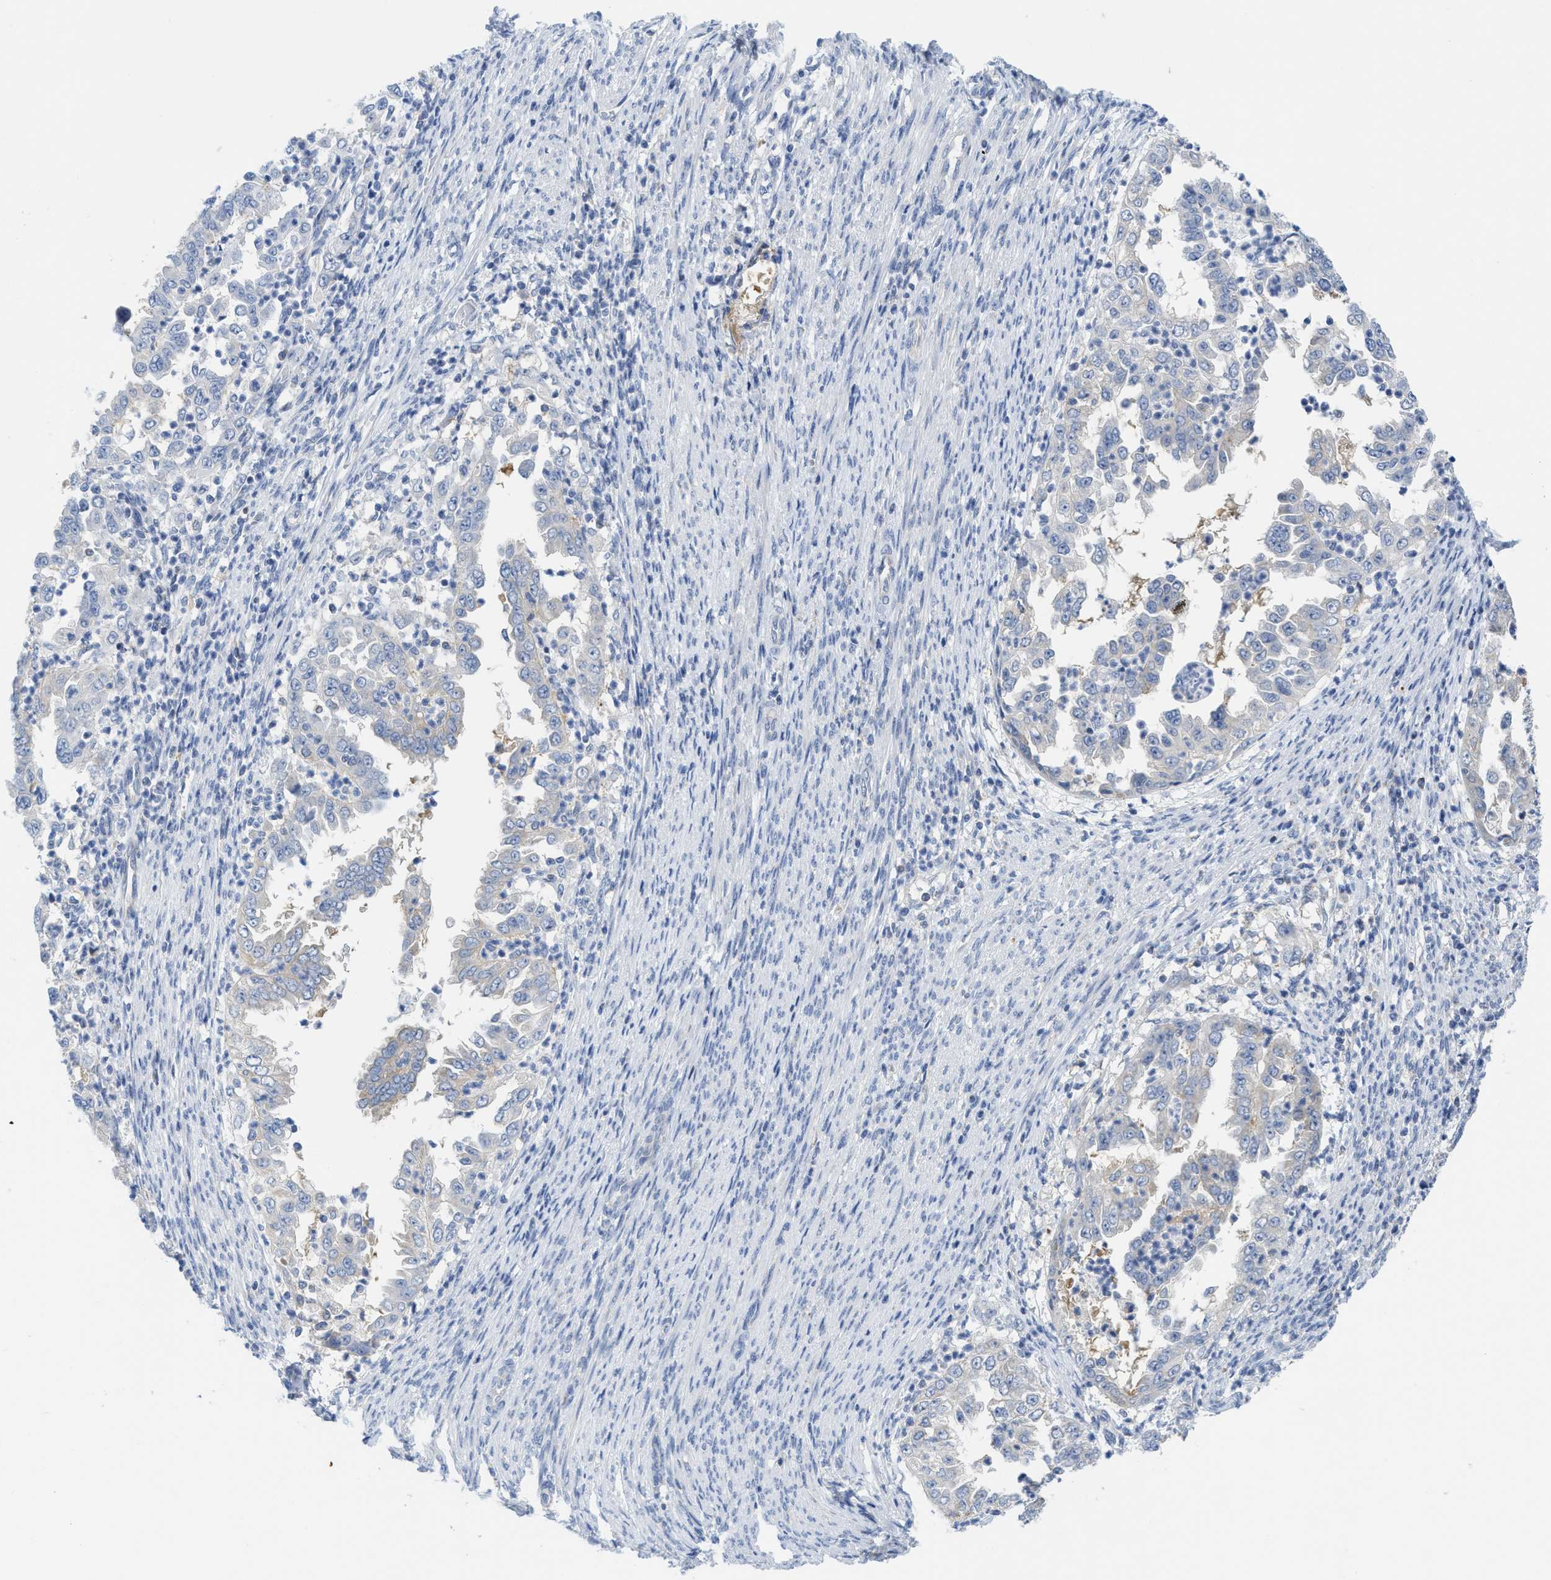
{"staining": {"intensity": "negative", "quantity": "none", "location": "none"}, "tissue": "endometrial cancer", "cell_type": "Tumor cells", "image_type": "cancer", "snomed": [{"axis": "morphology", "description": "Adenocarcinoma, NOS"}, {"axis": "topography", "description": "Endometrium"}], "caption": "Immunohistochemistry image of neoplastic tissue: endometrial cancer stained with DAB (3,3'-diaminobenzidine) exhibits no significant protein positivity in tumor cells.", "gene": "GATD3", "patient": {"sex": "female", "age": 85}}